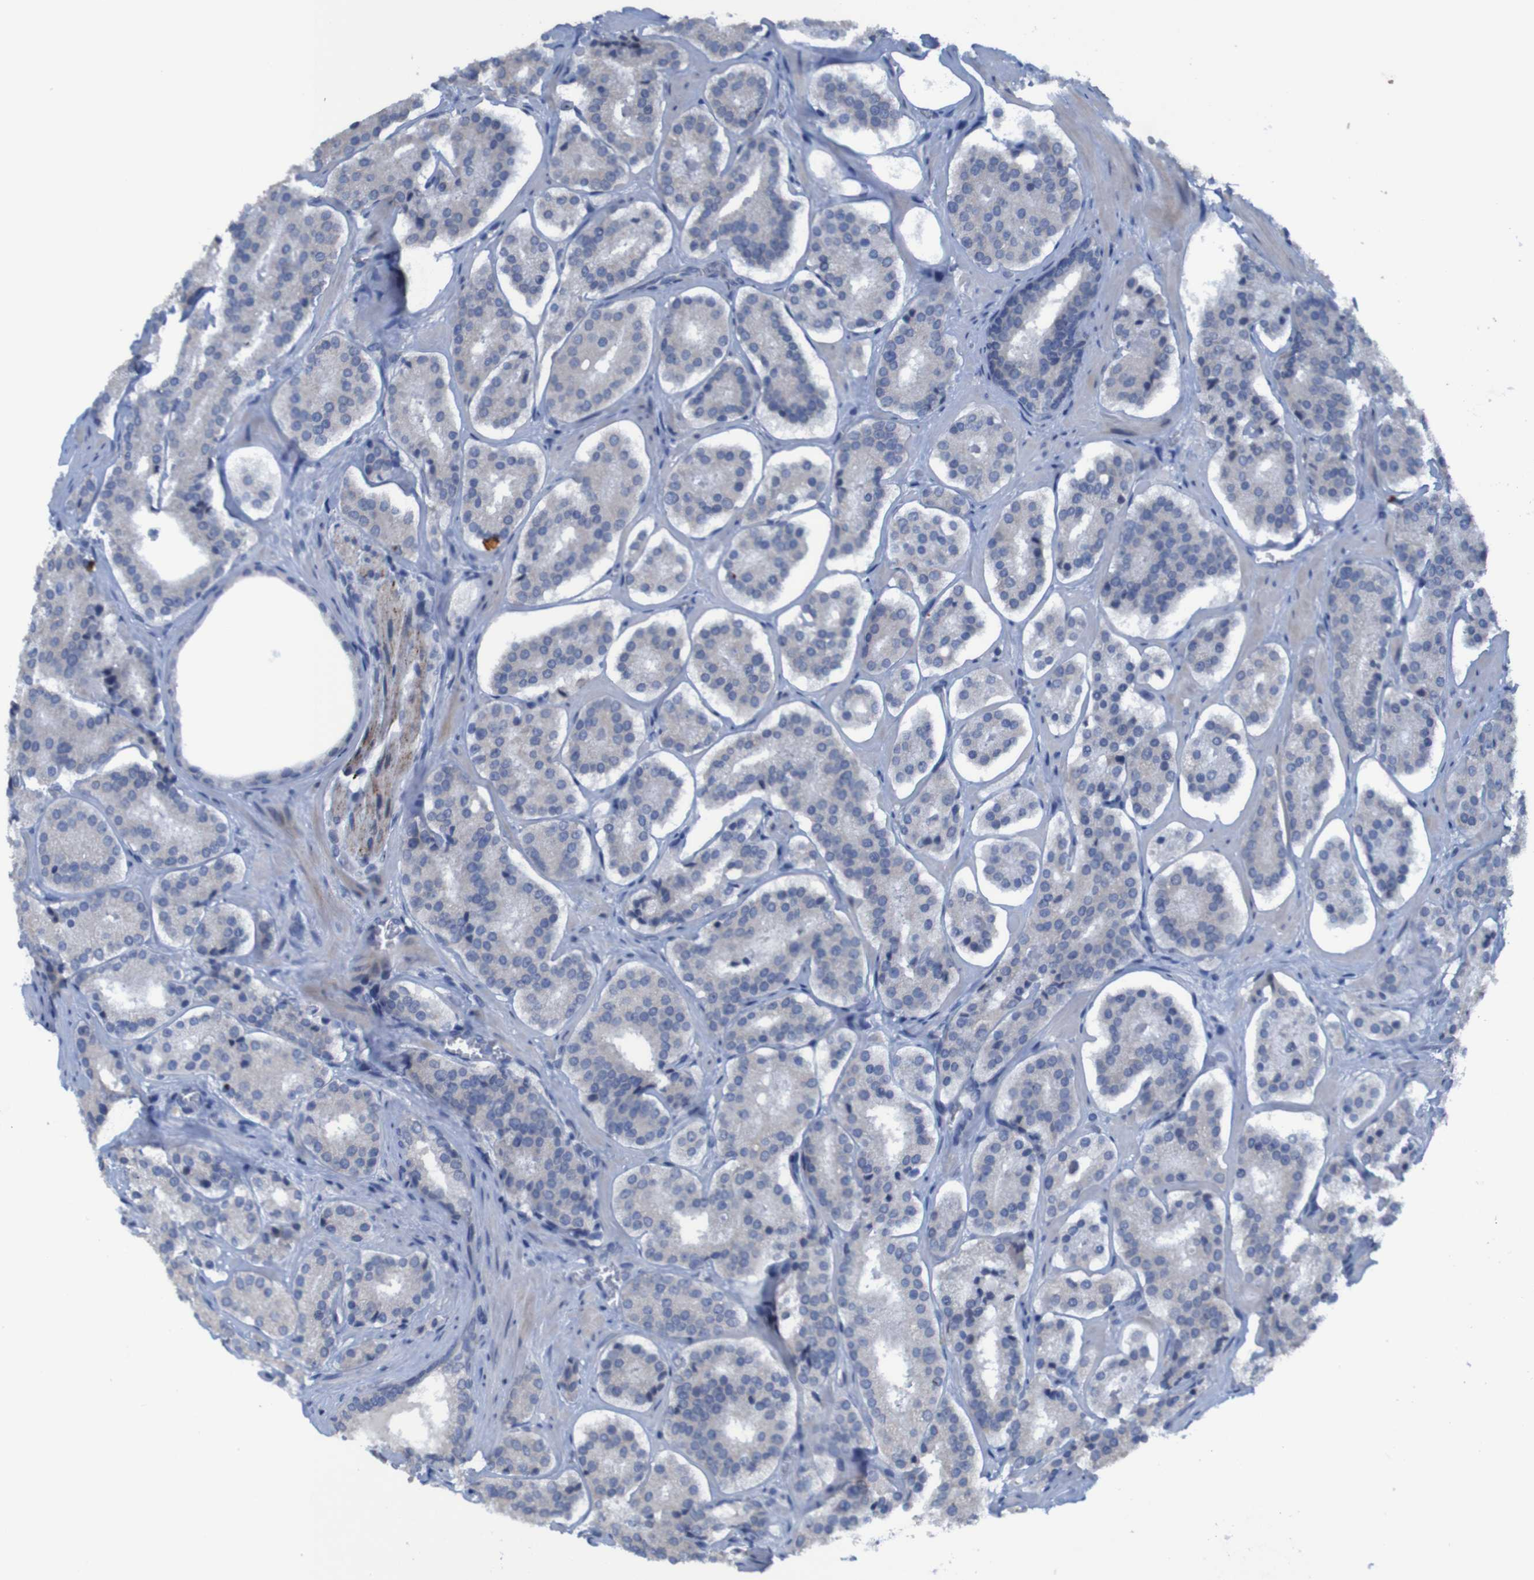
{"staining": {"intensity": "negative", "quantity": "none", "location": "none"}, "tissue": "prostate cancer", "cell_type": "Tumor cells", "image_type": "cancer", "snomed": [{"axis": "morphology", "description": "Adenocarcinoma, High grade"}, {"axis": "topography", "description": "Prostate"}], "caption": "This is an immunohistochemistry (IHC) image of human prostate cancer (high-grade adenocarcinoma). There is no expression in tumor cells.", "gene": "CLDN18", "patient": {"sex": "male", "age": 60}}